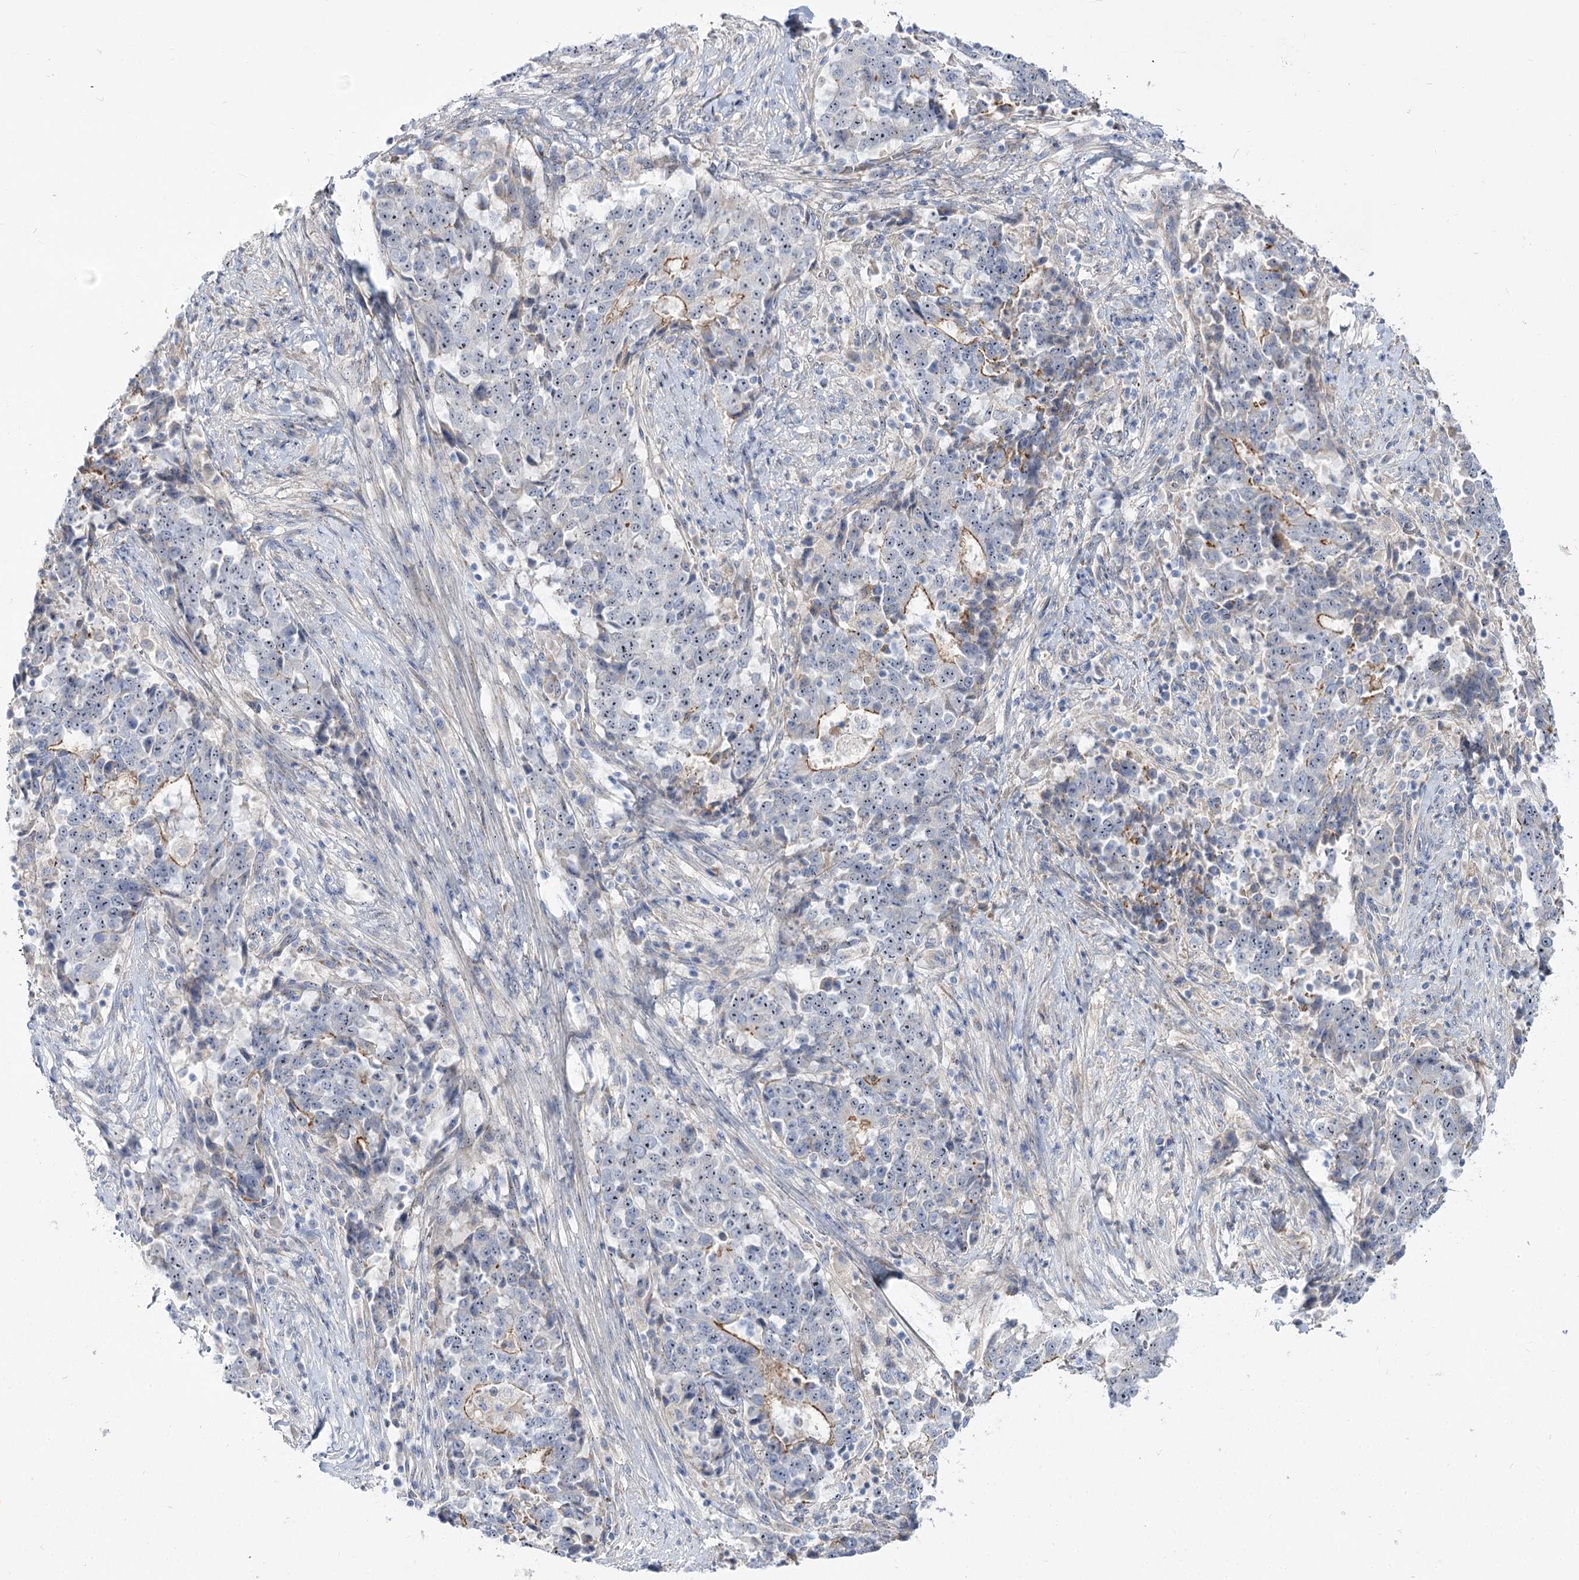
{"staining": {"intensity": "moderate", "quantity": "<25%", "location": "cytoplasmic/membranous"}, "tissue": "stomach cancer", "cell_type": "Tumor cells", "image_type": "cancer", "snomed": [{"axis": "morphology", "description": "Adenocarcinoma, NOS"}, {"axis": "topography", "description": "Stomach"}], "caption": "About <25% of tumor cells in stomach adenocarcinoma reveal moderate cytoplasmic/membranous protein expression as visualized by brown immunohistochemical staining.", "gene": "SUOX", "patient": {"sex": "male", "age": 59}}